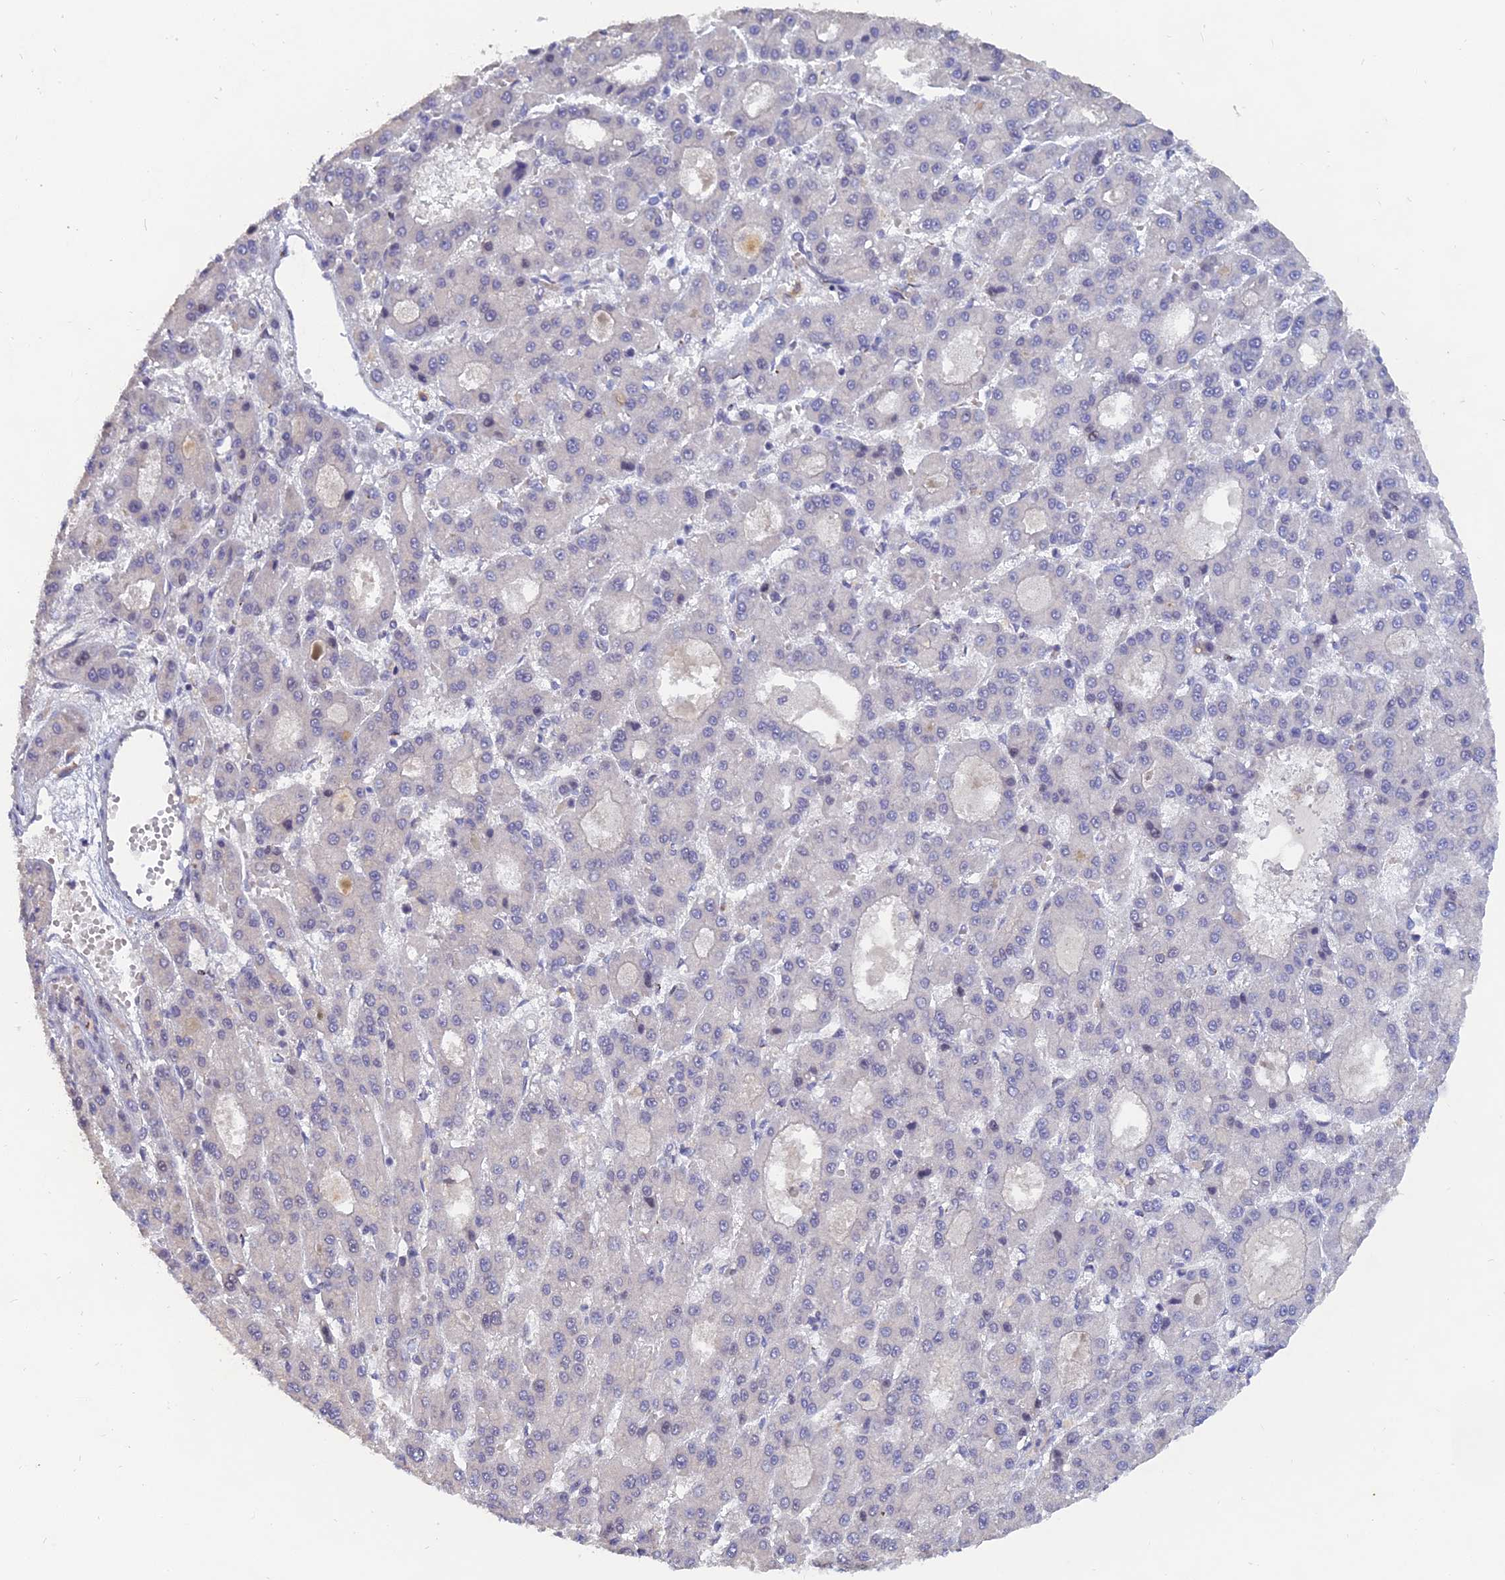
{"staining": {"intensity": "negative", "quantity": "none", "location": "none"}, "tissue": "liver cancer", "cell_type": "Tumor cells", "image_type": "cancer", "snomed": [{"axis": "morphology", "description": "Carcinoma, Hepatocellular, NOS"}, {"axis": "topography", "description": "Liver"}], "caption": "This is a histopathology image of immunohistochemistry (IHC) staining of hepatocellular carcinoma (liver), which shows no positivity in tumor cells.", "gene": "THOC3", "patient": {"sex": "male", "age": 70}}